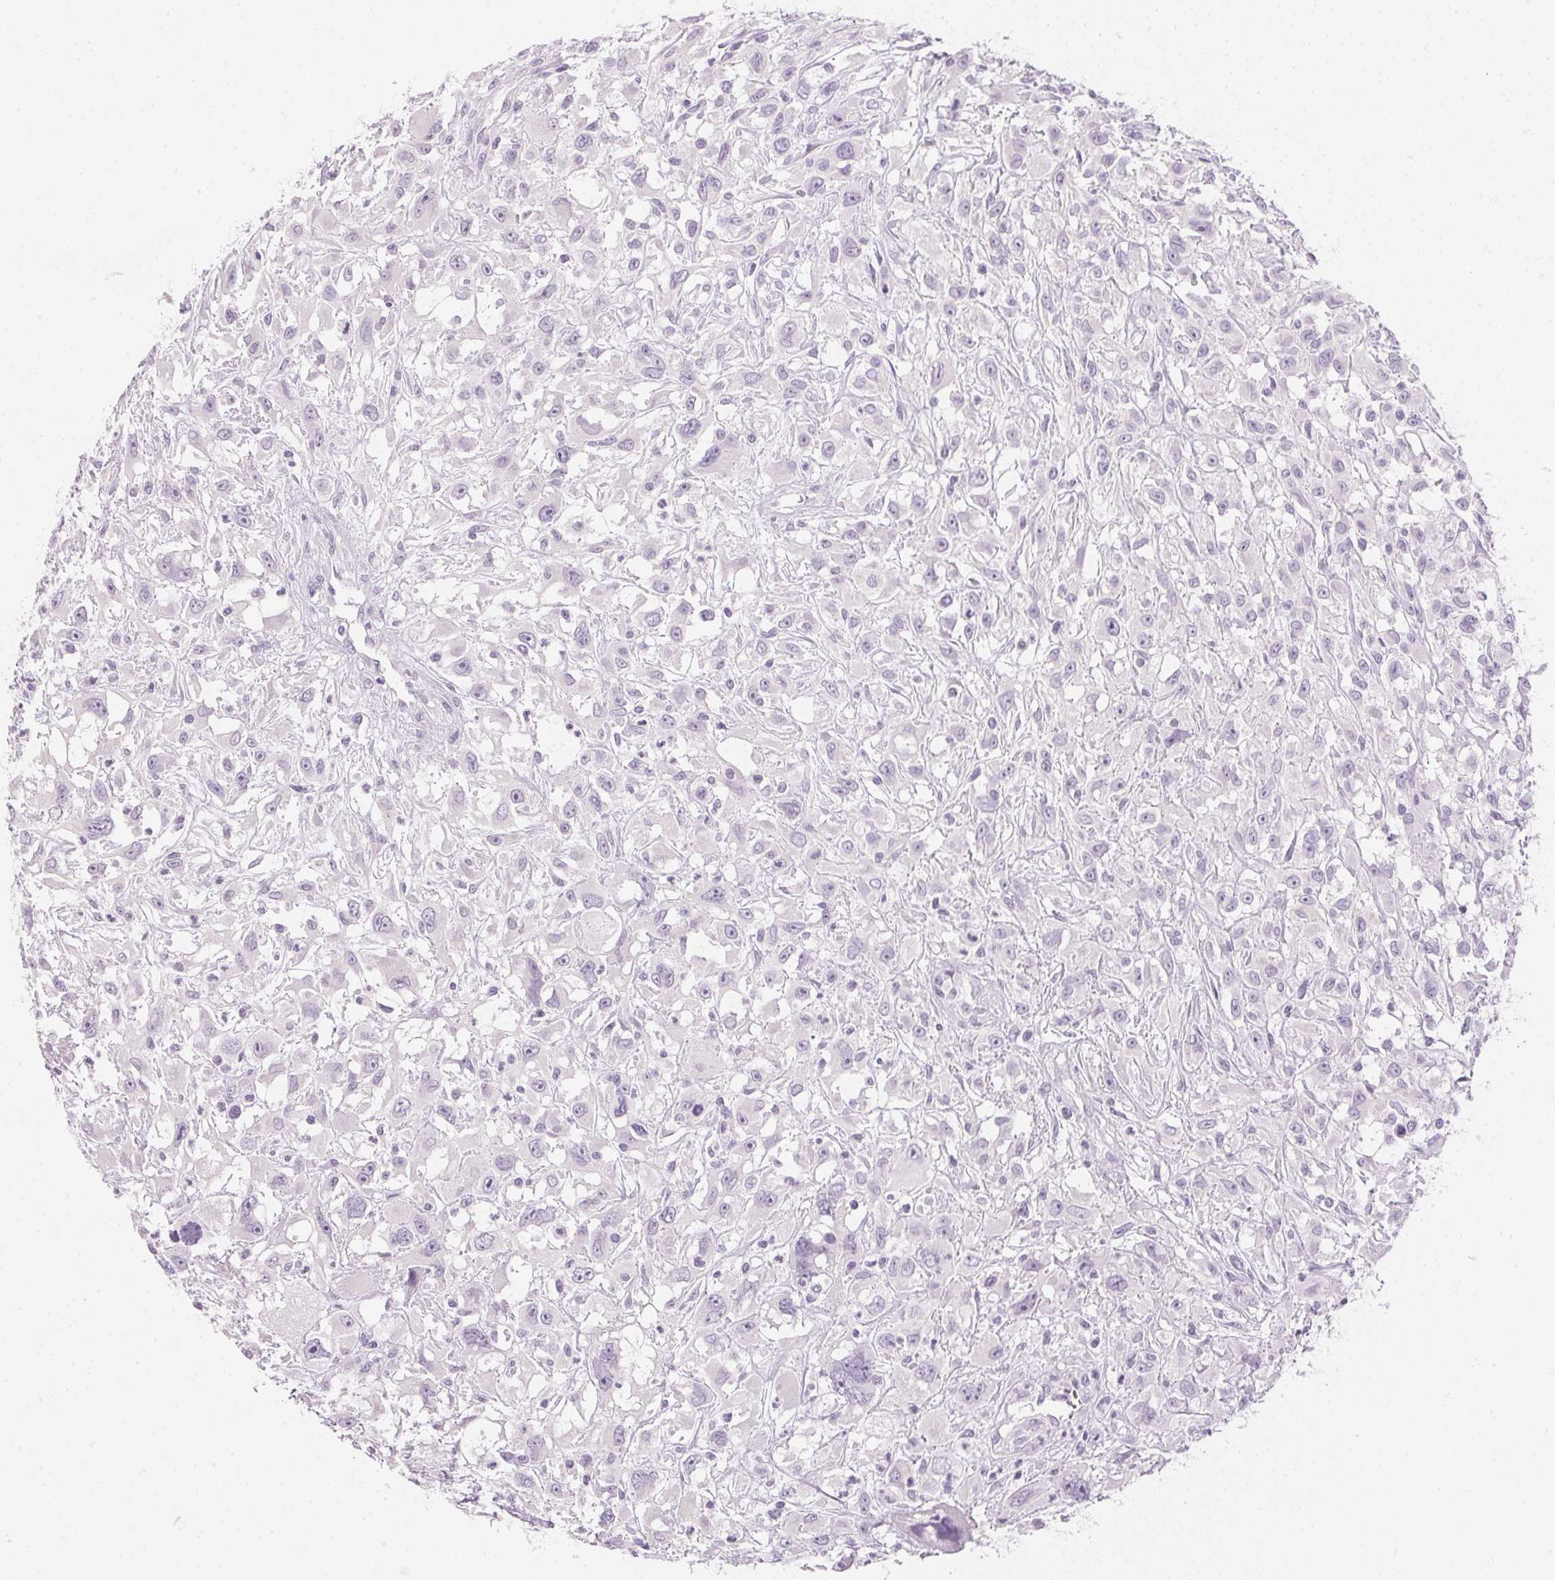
{"staining": {"intensity": "negative", "quantity": "none", "location": "none"}, "tissue": "head and neck cancer", "cell_type": "Tumor cells", "image_type": "cancer", "snomed": [{"axis": "morphology", "description": "Squamous cell carcinoma, NOS"}, {"axis": "morphology", "description": "Squamous cell carcinoma, metastatic, NOS"}, {"axis": "topography", "description": "Oral tissue"}, {"axis": "topography", "description": "Head-Neck"}], "caption": "Immunohistochemical staining of head and neck squamous cell carcinoma reveals no significant positivity in tumor cells.", "gene": "IGFBP1", "patient": {"sex": "female", "age": 85}}